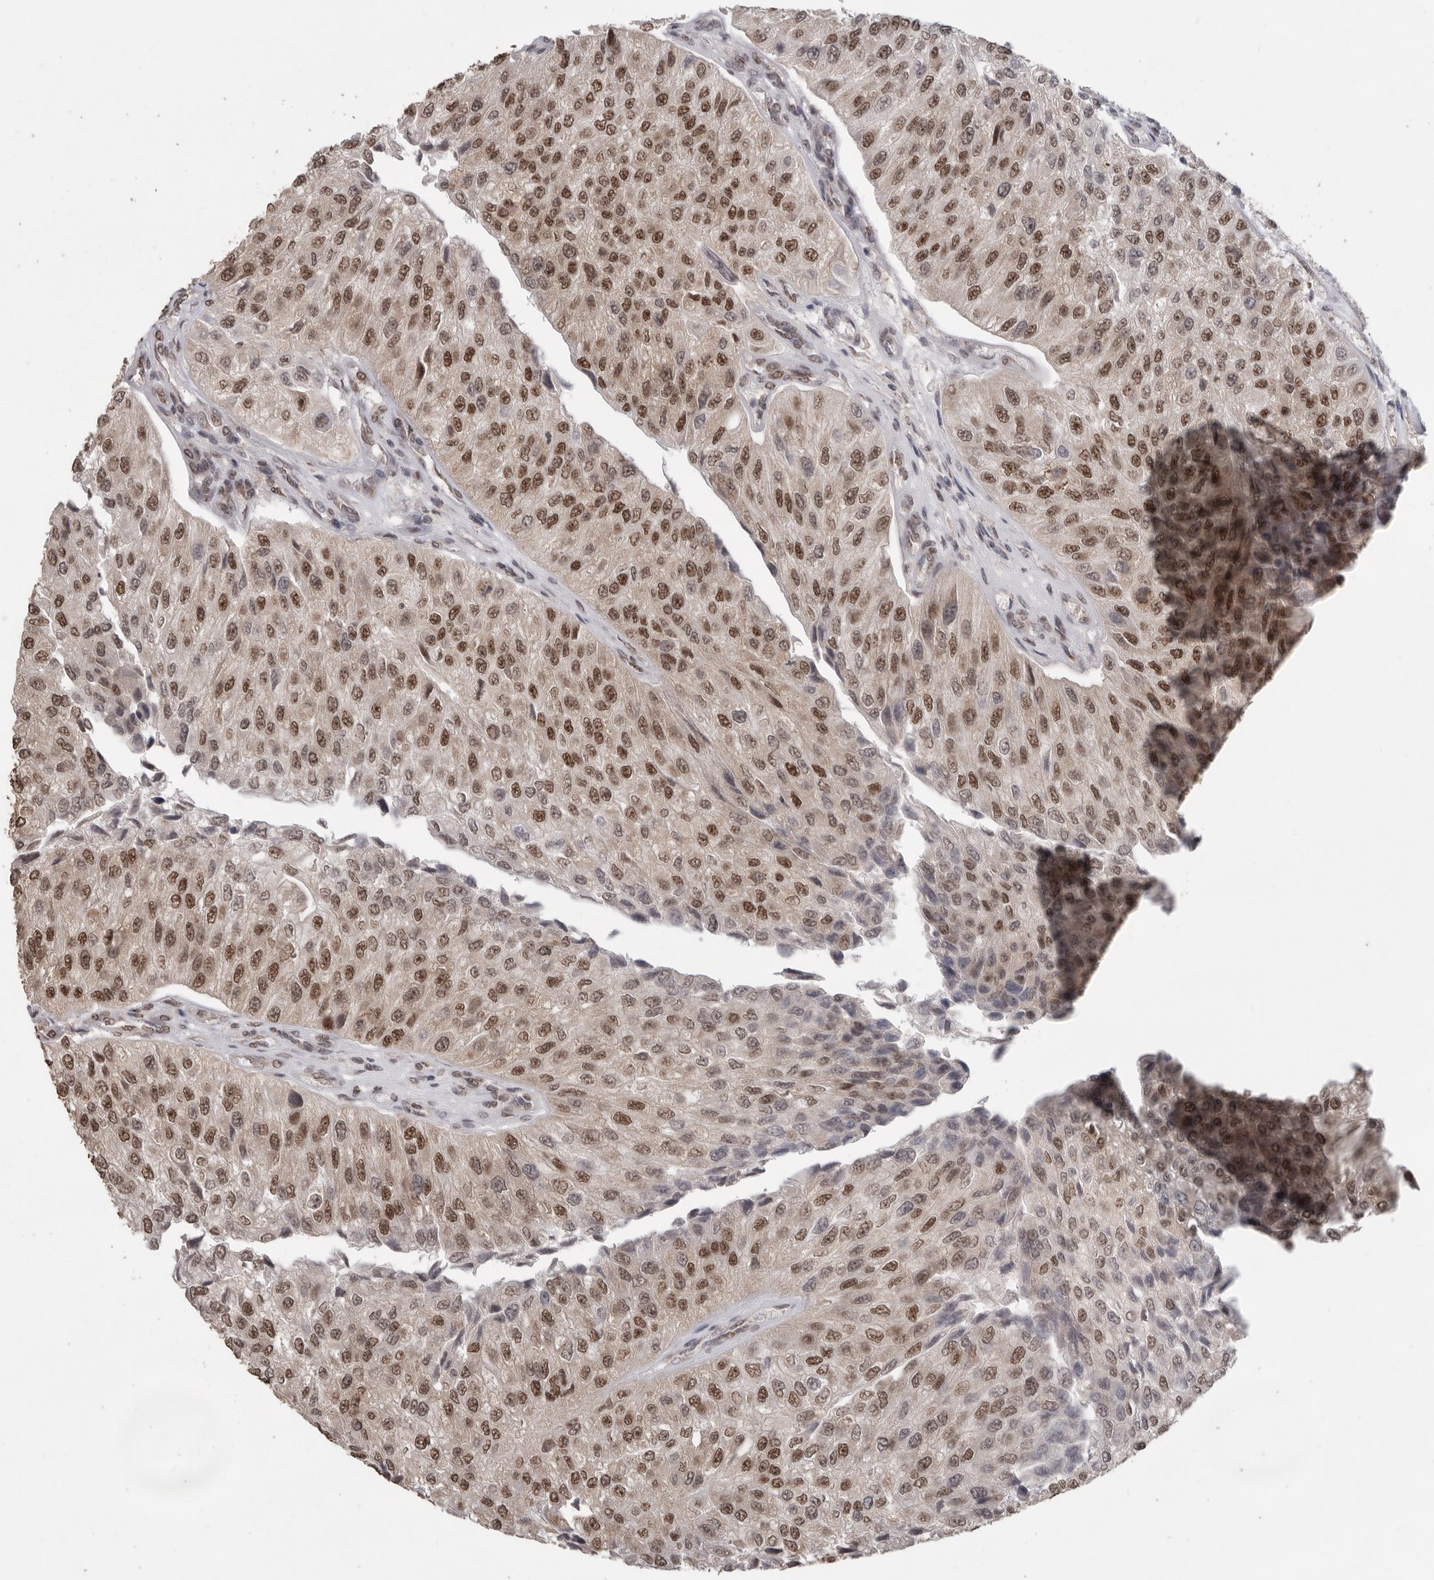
{"staining": {"intensity": "moderate", "quantity": ">75%", "location": "nuclear"}, "tissue": "urothelial cancer", "cell_type": "Tumor cells", "image_type": "cancer", "snomed": [{"axis": "morphology", "description": "Urothelial carcinoma, High grade"}, {"axis": "topography", "description": "Kidney"}, {"axis": "topography", "description": "Urinary bladder"}], "caption": "Urothelial cancer stained with immunohistochemistry (IHC) demonstrates moderate nuclear expression in about >75% of tumor cells. The staining is performed using DAB (3,3'-diaminobenzidine) brown chromogen to label protein expression. The nuclei are counter-stained blue using hematoxylin.", "gene": "PPP1R10", "patient": {"sex": "male", "age": 77}}